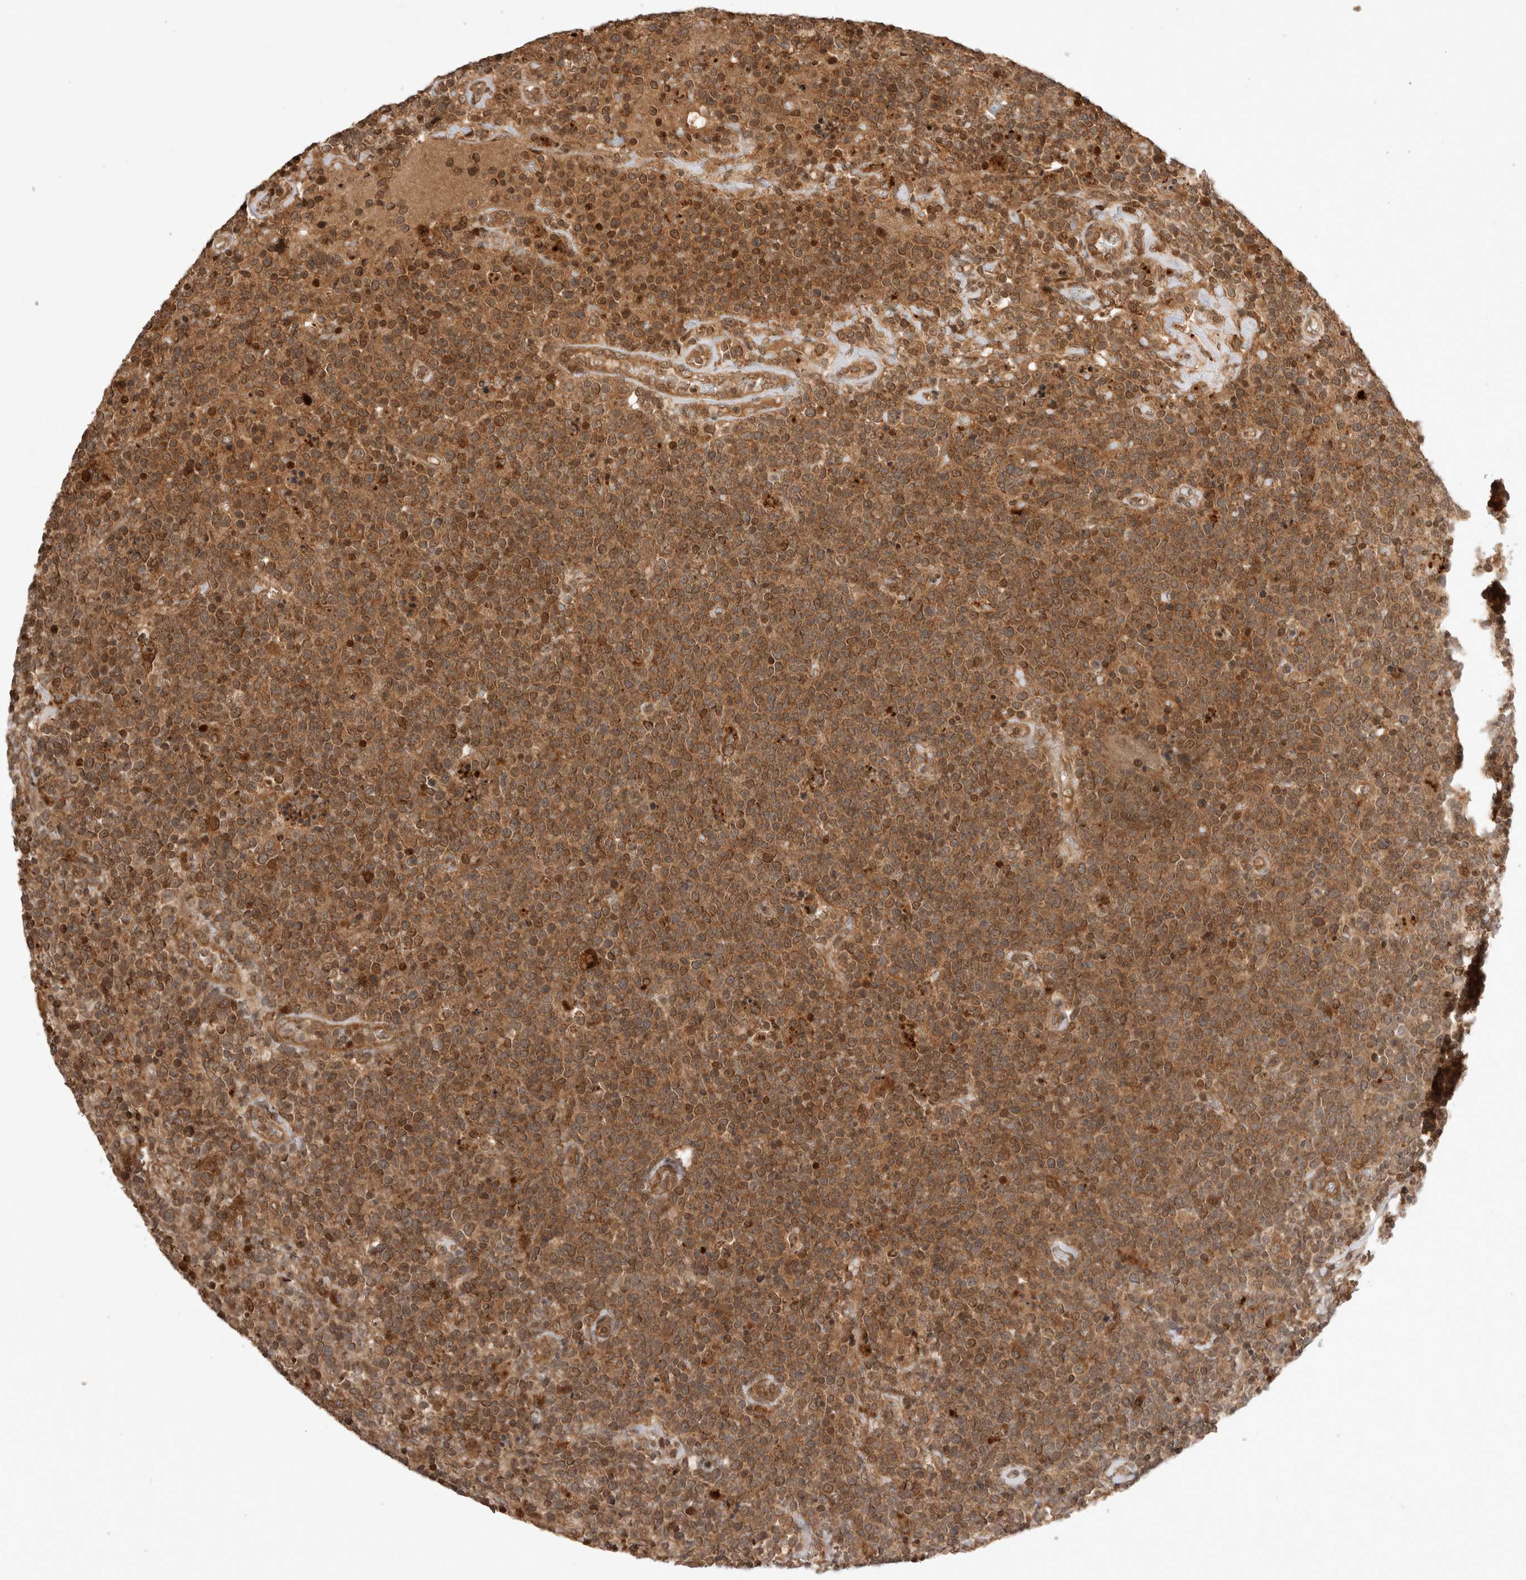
{"staining": {"intensity": "strong", "quantity": ">75%", "location": "cytoplasmic/membranous"}, "tissue": "lymphoma", "cell_type": "Tumor cells", "image_type": "cancer", "snomed": [{"axis": "morphology", "description": "Malignant lymphoma, non-Hodgkin's type, High grade"}, {"axis": "topography", "description": "Lymph node"}], "caption": "Immunohistochemistry photomicrograph of human lymphoma stained for a protein (brown), which reveals high levels of strong cytoplasmic/membranous staining in about >75% of tumor cells.", "gene": "FAM221A", "patient": {"sex": "male", "age": 61}}